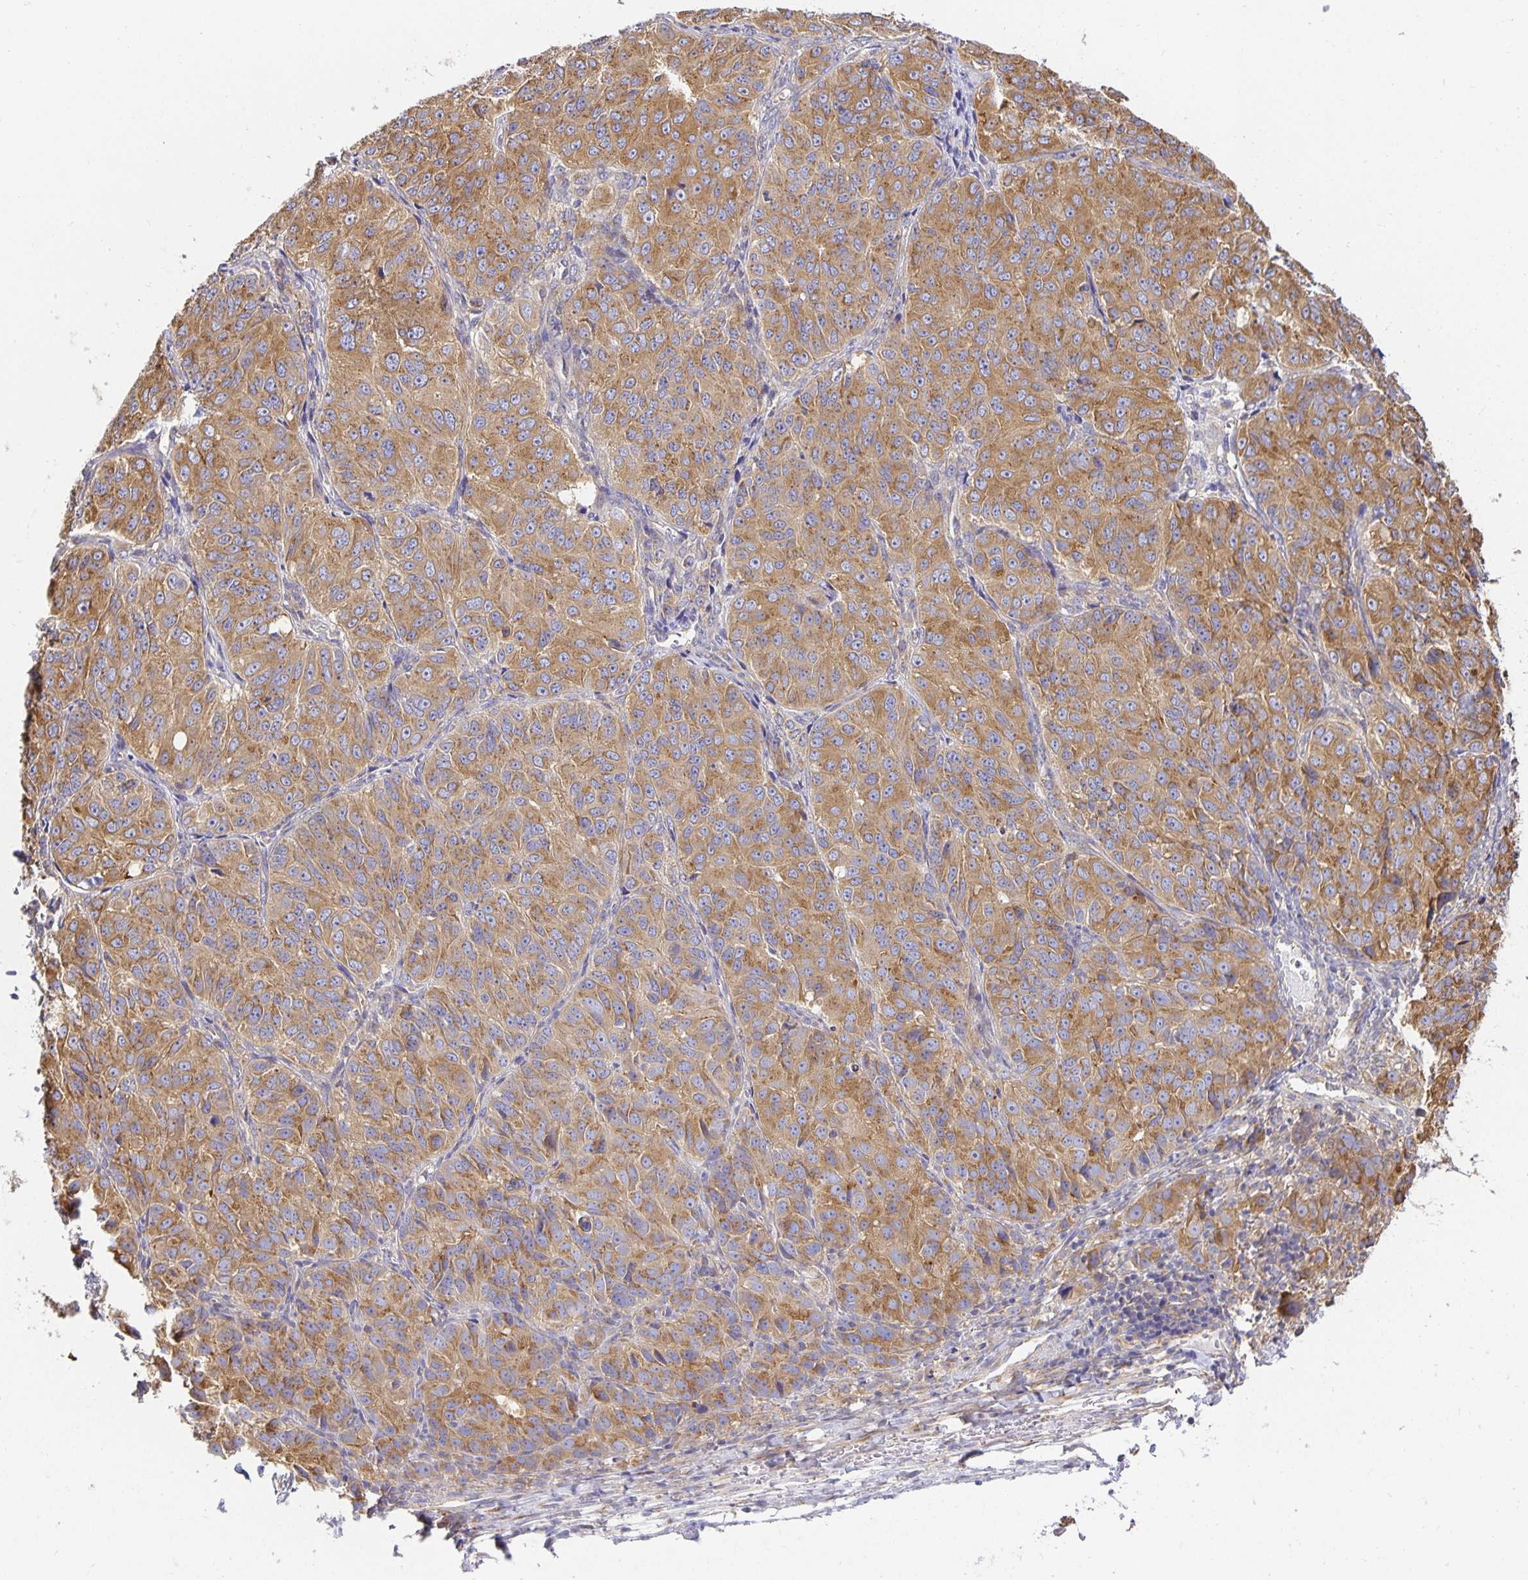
{"staining": {"intensity": "moderate", "quantity": ">75%", "location": "cytoplasmic/membranous"}, "tissue": "ovarian cancer", "cell_type": "Tumor cells", "image_type": "cancer", "snomed": [{"axis": "morphology", "description": "Carcinoma, endometroid"}, {"axis": "topography", "description": "Ovary"}], "caption": "The photomicrograph displays immunohistochemical staining of ovarian cancer. There is moderate cytoplasmic/membranous positivity is appreciated in approximately >75% of tumor cells.", "gene": "USO1", "patient": {"sex": "female", "age": 51}}